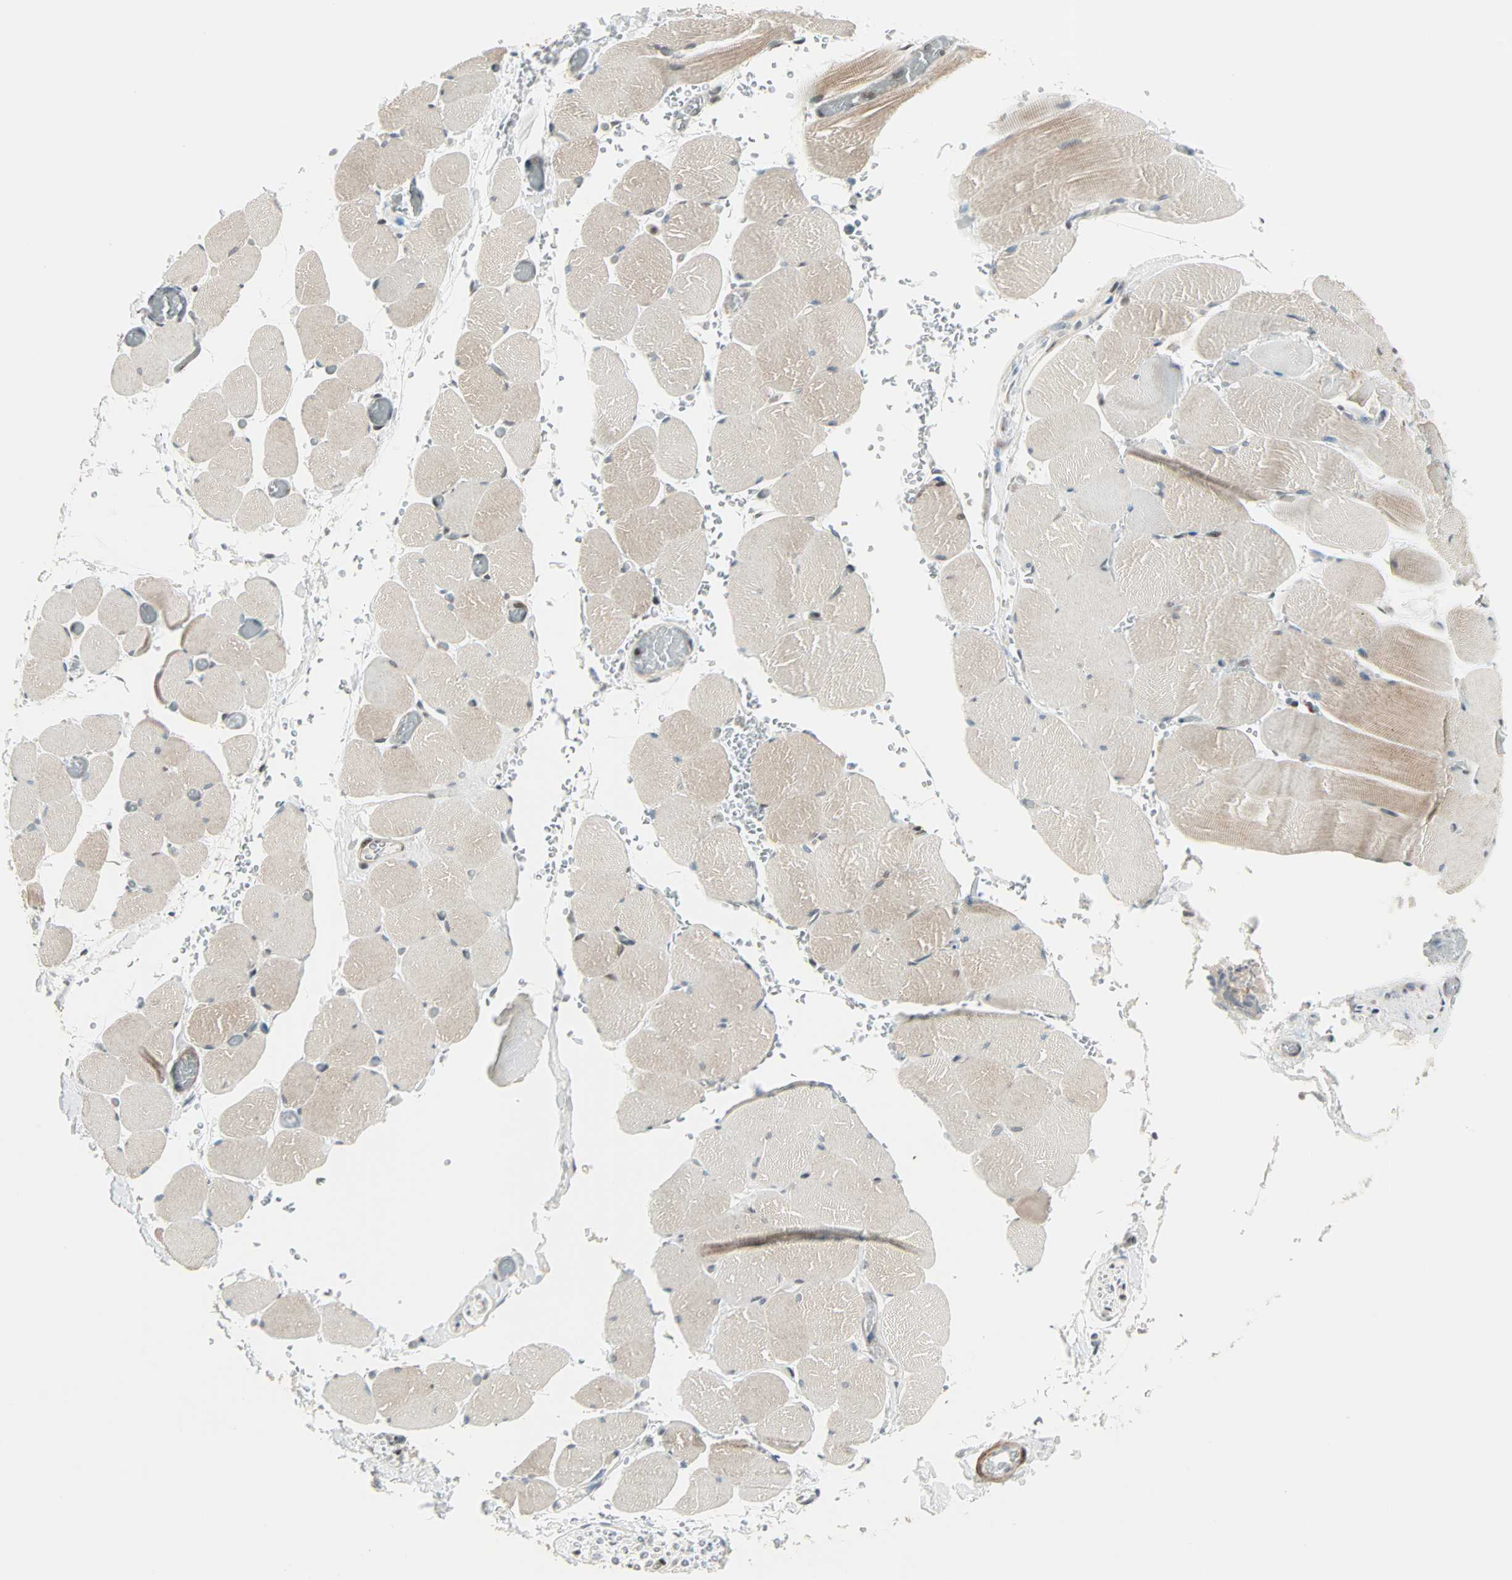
{"staining": {"intensity": "weak", "quantity": "<25%", "location": "cytoplasmic/membranous"}, "tissue": "skeletal muscle", "cell_type": "Myocytes", "image_type": "normal", "snomed": [{"axis": "morphology", "description": "Normal tissue, NOS"}, {"axis": "topography", "description": "Skeletal muscle"}, {"axis": "topography", "description": "Soft tissue"}], "caption": "Skeletal muscle was stained to show a protein in brown. There is no significant positivity in myocytes. (DAB (3,3'-diaminobenzidine) immunohistochemistry, high magnification).", "gene": "CBX4", "patient": {"sex": "female", "age": 58}}